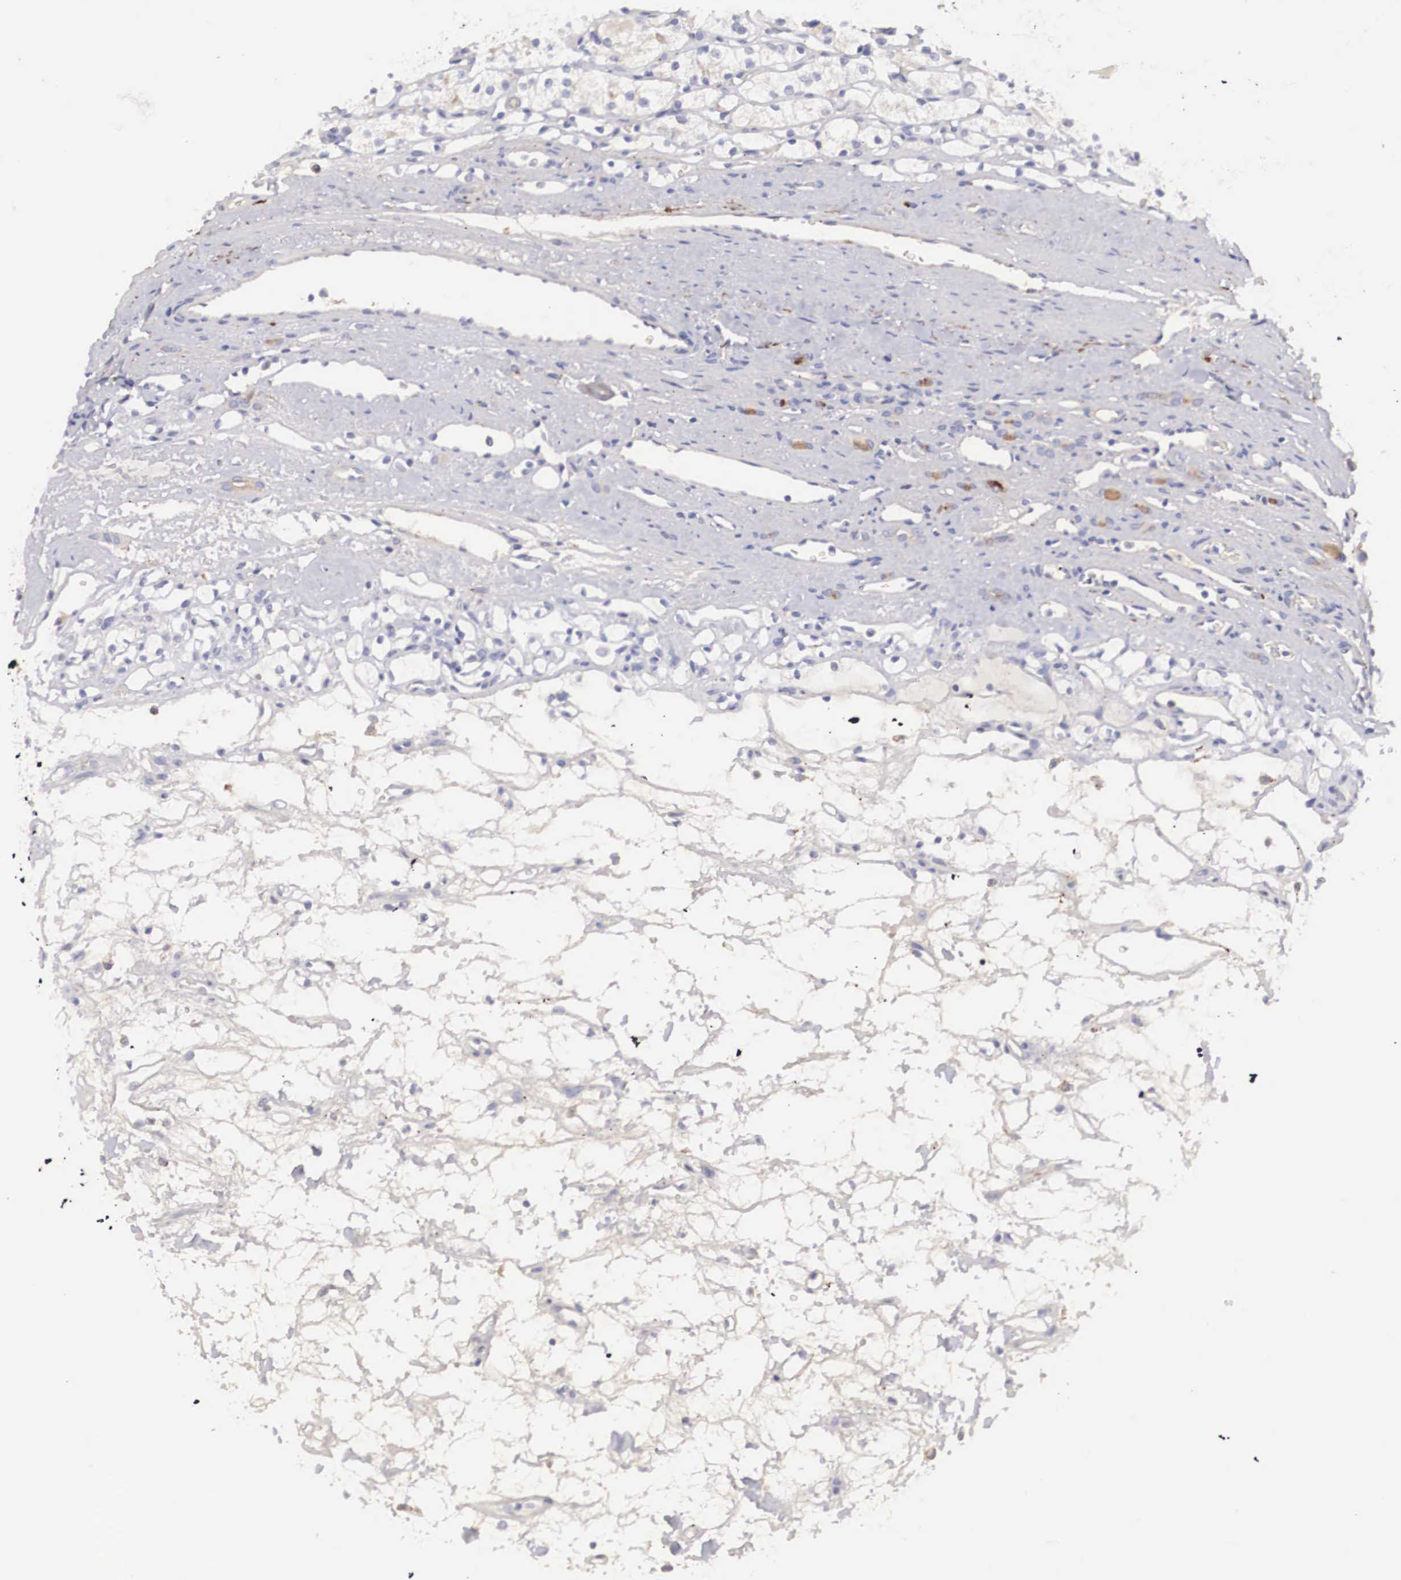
{"staining": {"intensity": "negative", "quantity": "none", "location": "none"}, "tissue": "renal cancer", "cell_type": "Tumor cells", "image_type": "cancer", "snomed": [{"axis": "morphology", "description": "Adenocarcinoma, NOS"}, {"axis": "topography", "description": "Kidney"}], "caption": "High magnification brightfield microscopy of renal cancer stained with DAB (brown) and counterstained with hematoxylin (blue): tumor cells show no significant staining. (DAB IHC, high magnification).", "gene": "CLU", "patient": {"sex": "female", "age": 60}}